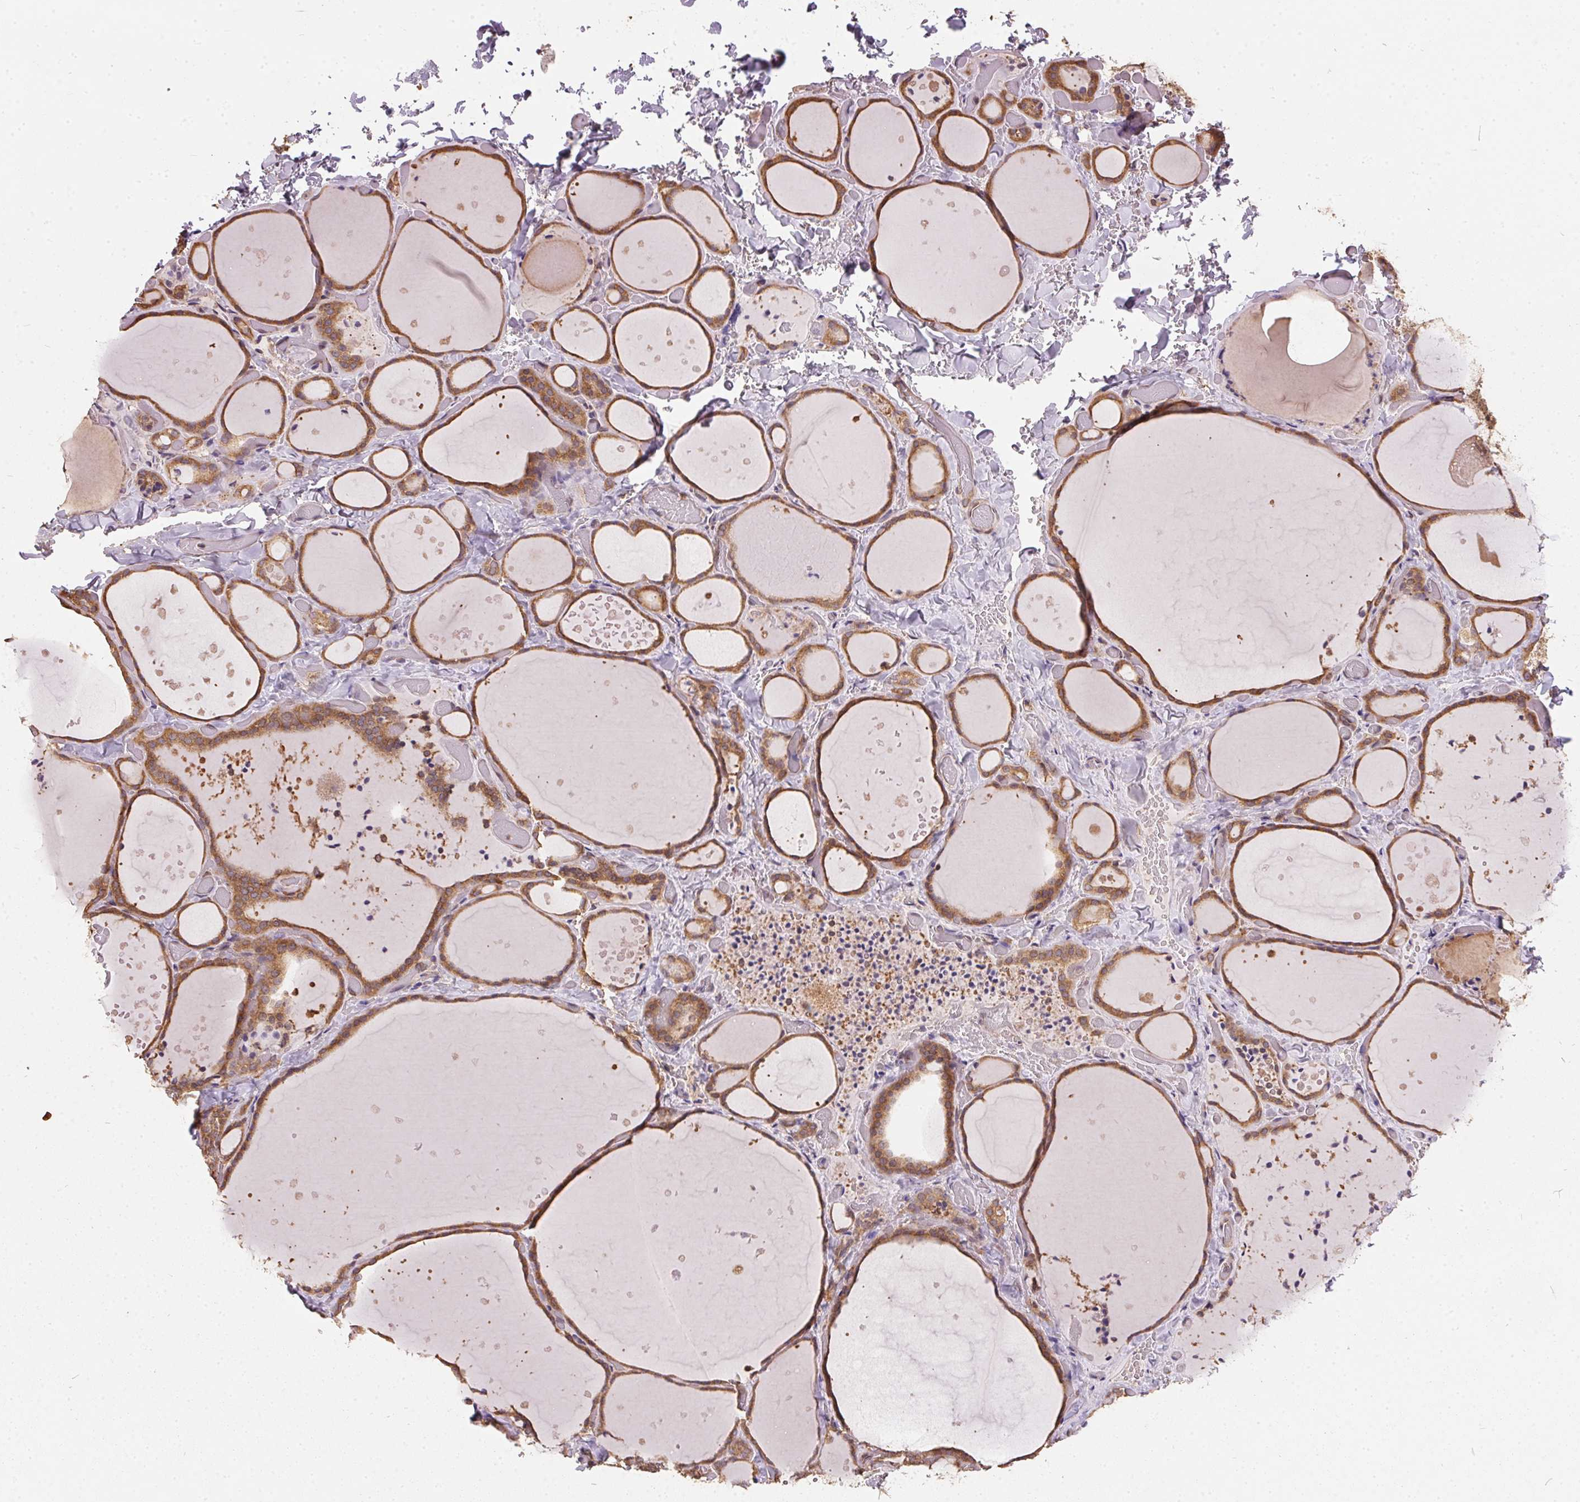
{"staining": {"intensity": "moderate", "quantity": ">75%", "location": "cytoplasmic/membranous"}, "tissue": "thyroid gland", "cell_type": "Glandular cells", "image_type": "normal", "snomed": [{"axis": "morphology", "description": "Normal tissue, NOS"}, {"axis": "topography", "description": "Thyroid gland"}], "caption": "Benign thyroid gland exhibits moderate cytoplasmic/membranous staining in about >75% of glandular cells The staining was performed using DAB (3,3'-diaminobenzidine) to visualize the protein expression in brown, while the nuclei were stained in blue with hematoxylin (Magnification: 20x)..", "gene": "EIF2S1", "patient": {"sex": "female", "age": 36}}